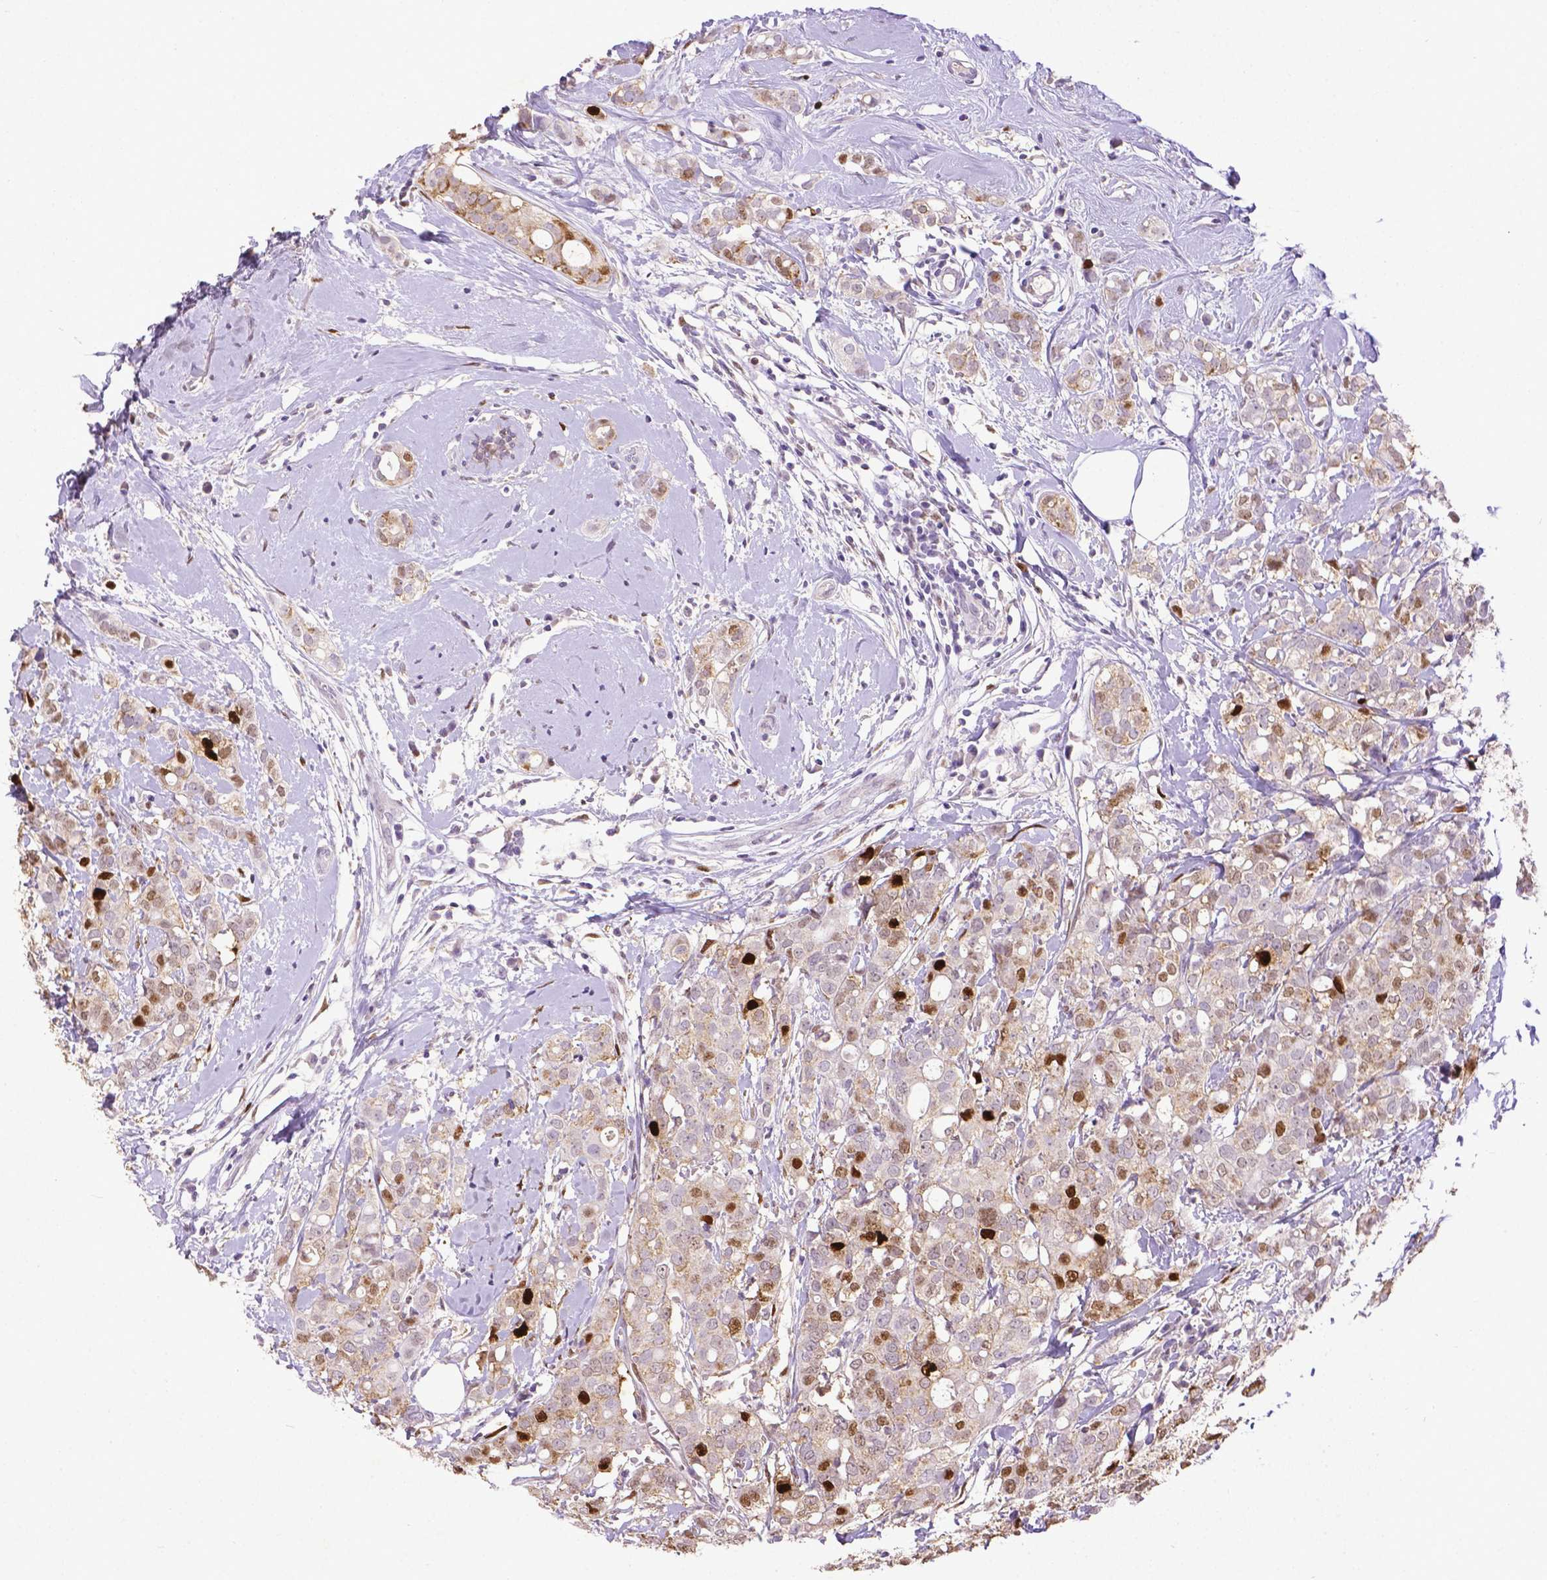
{"staining": {"intensity": "strong", "quantity": "<25%", "location": "nuclear"}, "tissue": "breast cancer", "cell_type": "Tumor cells", "image_type": "cancer", "snomed": [{"axis": "morphology", "description": "Duct carcinoma"}, {"axis": "topography", "description": "Breast"}], "caption": "Breast infiltrating ductal carcinoma was stained to show a protein in brown. There is medium levels of strong nuclear positivity in approximately <25% of tumor cells.", "gene": "CDKN1A", "patient": {"sex": "female", "age": 40}}